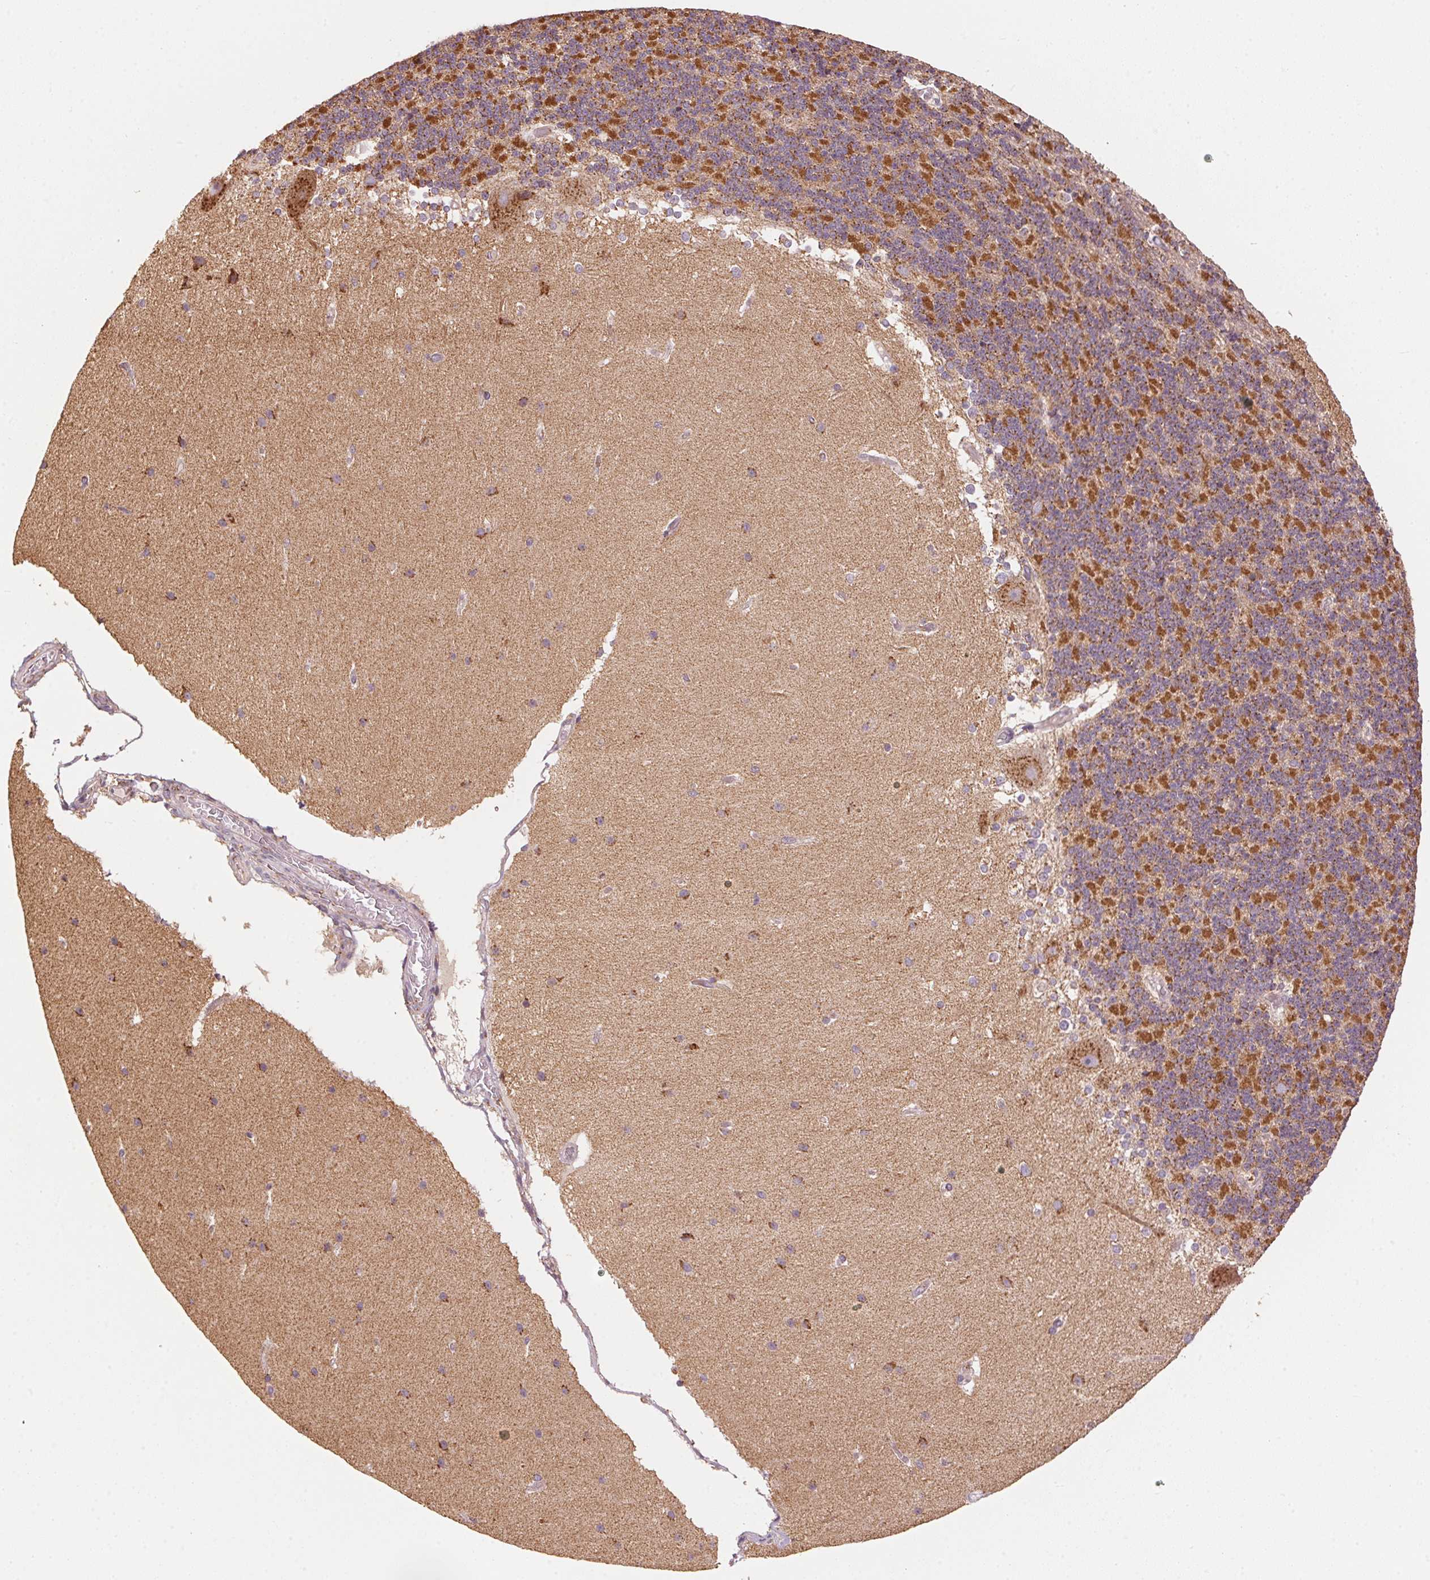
{"staining": {"intensity": "strong", "quantity": "25%-75%", "location": "cytoplasmic/membranous"}, "tissue": "cerebellum", "cell_type": "Cells in granular layer", "image_type": "normal", "snomed": [{"axis": "morphology", "description": "Normal tissue, NOS"}, {"axis": "topography", "description": "Cerebellum"}], "caption": "Protein staining exhibits strong cytoplasmic/membranous expression in about 25%-75% of cells in granular layer in benign cerebellum. Nuclei are stained in blue.", "gene": "TOMM70", "patient": {"sex": "female", "age": 19}}